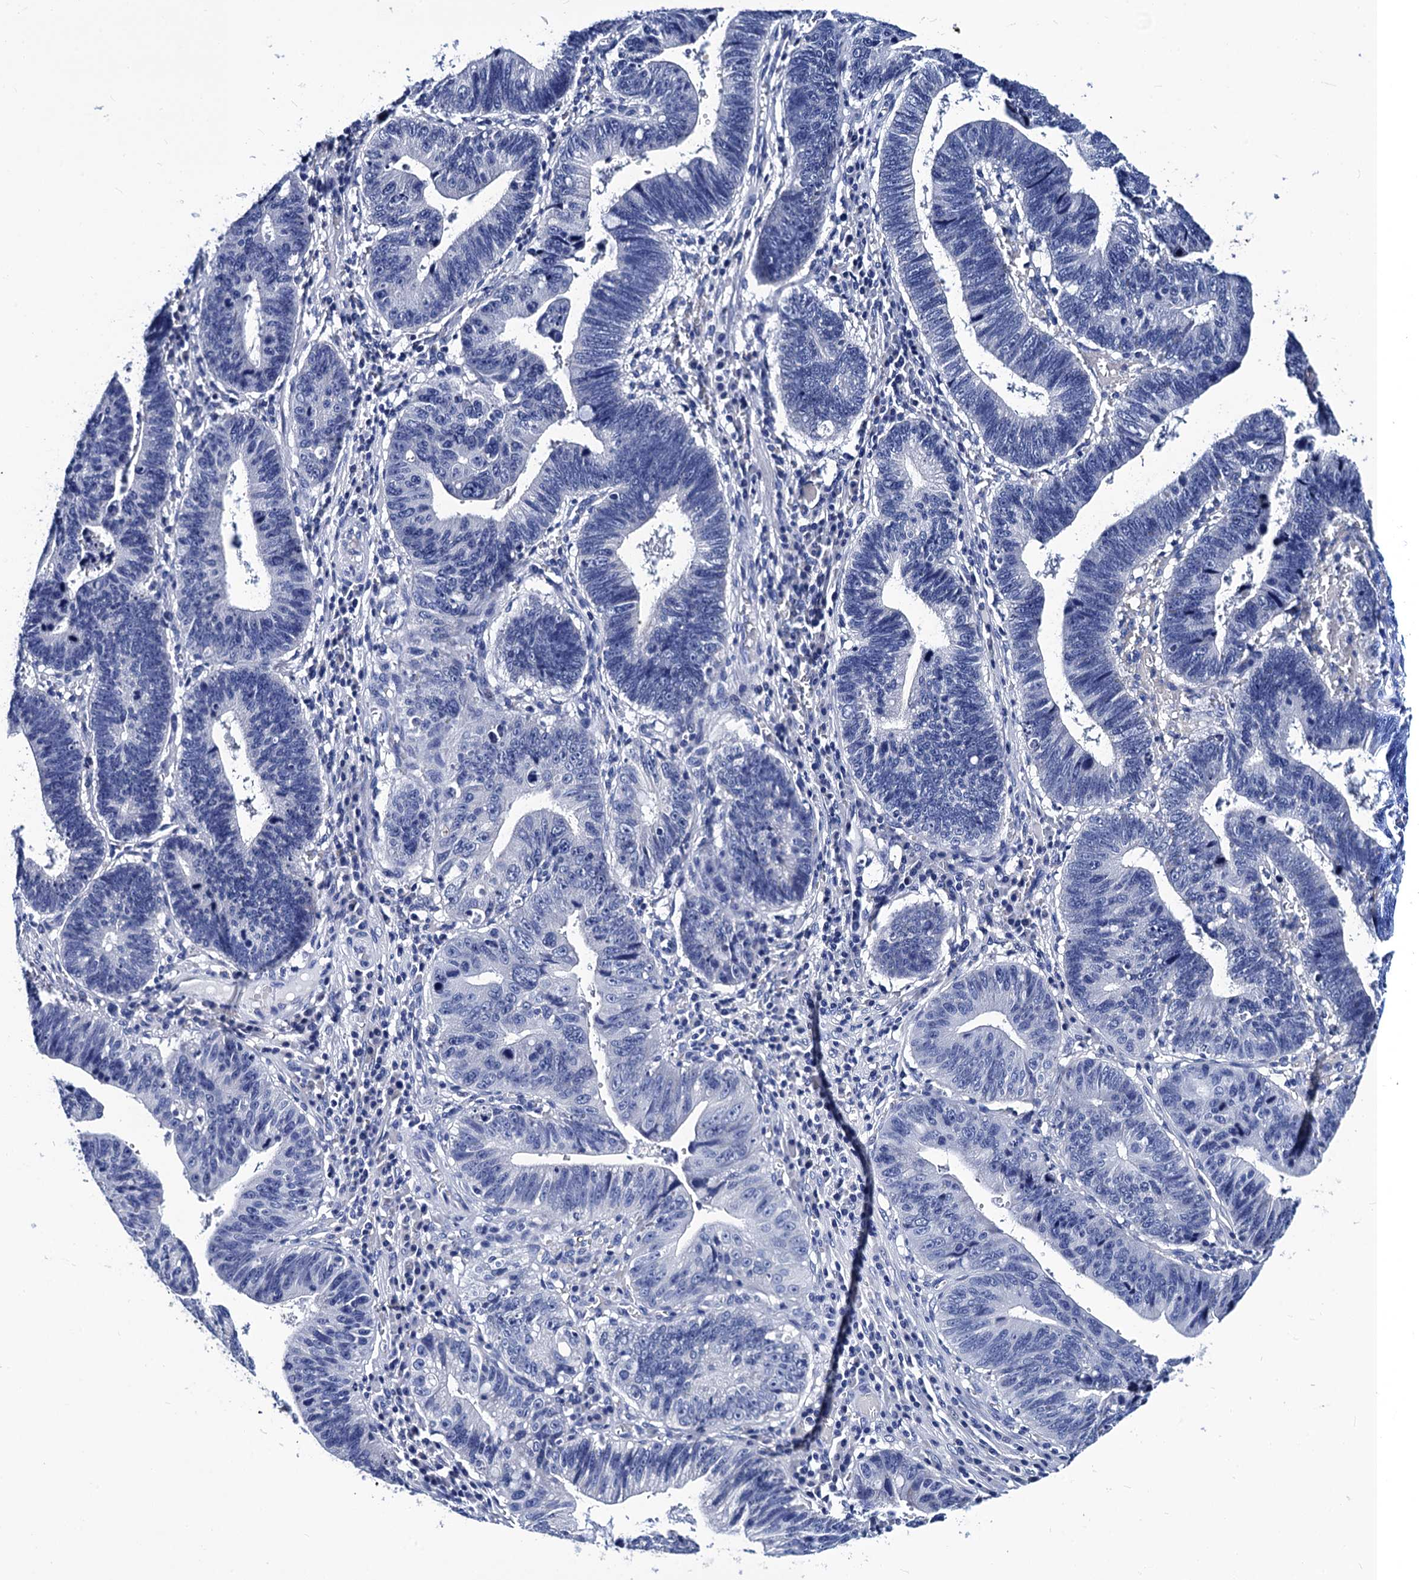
{"staining": {"intensity": "negative", "quantity": "none", "location": "none"}, "tissue": "stomach cancer", "cell_type": "Tumor cells", "image_type": "cancer", "snomed": [{"axis": "morphology", "description": "Adenocarcinoma, NOS"}, {"axis": "topography", "description": "Stomach"}], "caption": "Tumor cells show no significant protein staining in stomach cancer (adenocarcinoma).", "gene": "MYBPC3", "patient": {"sex": "male", "age": 59}}